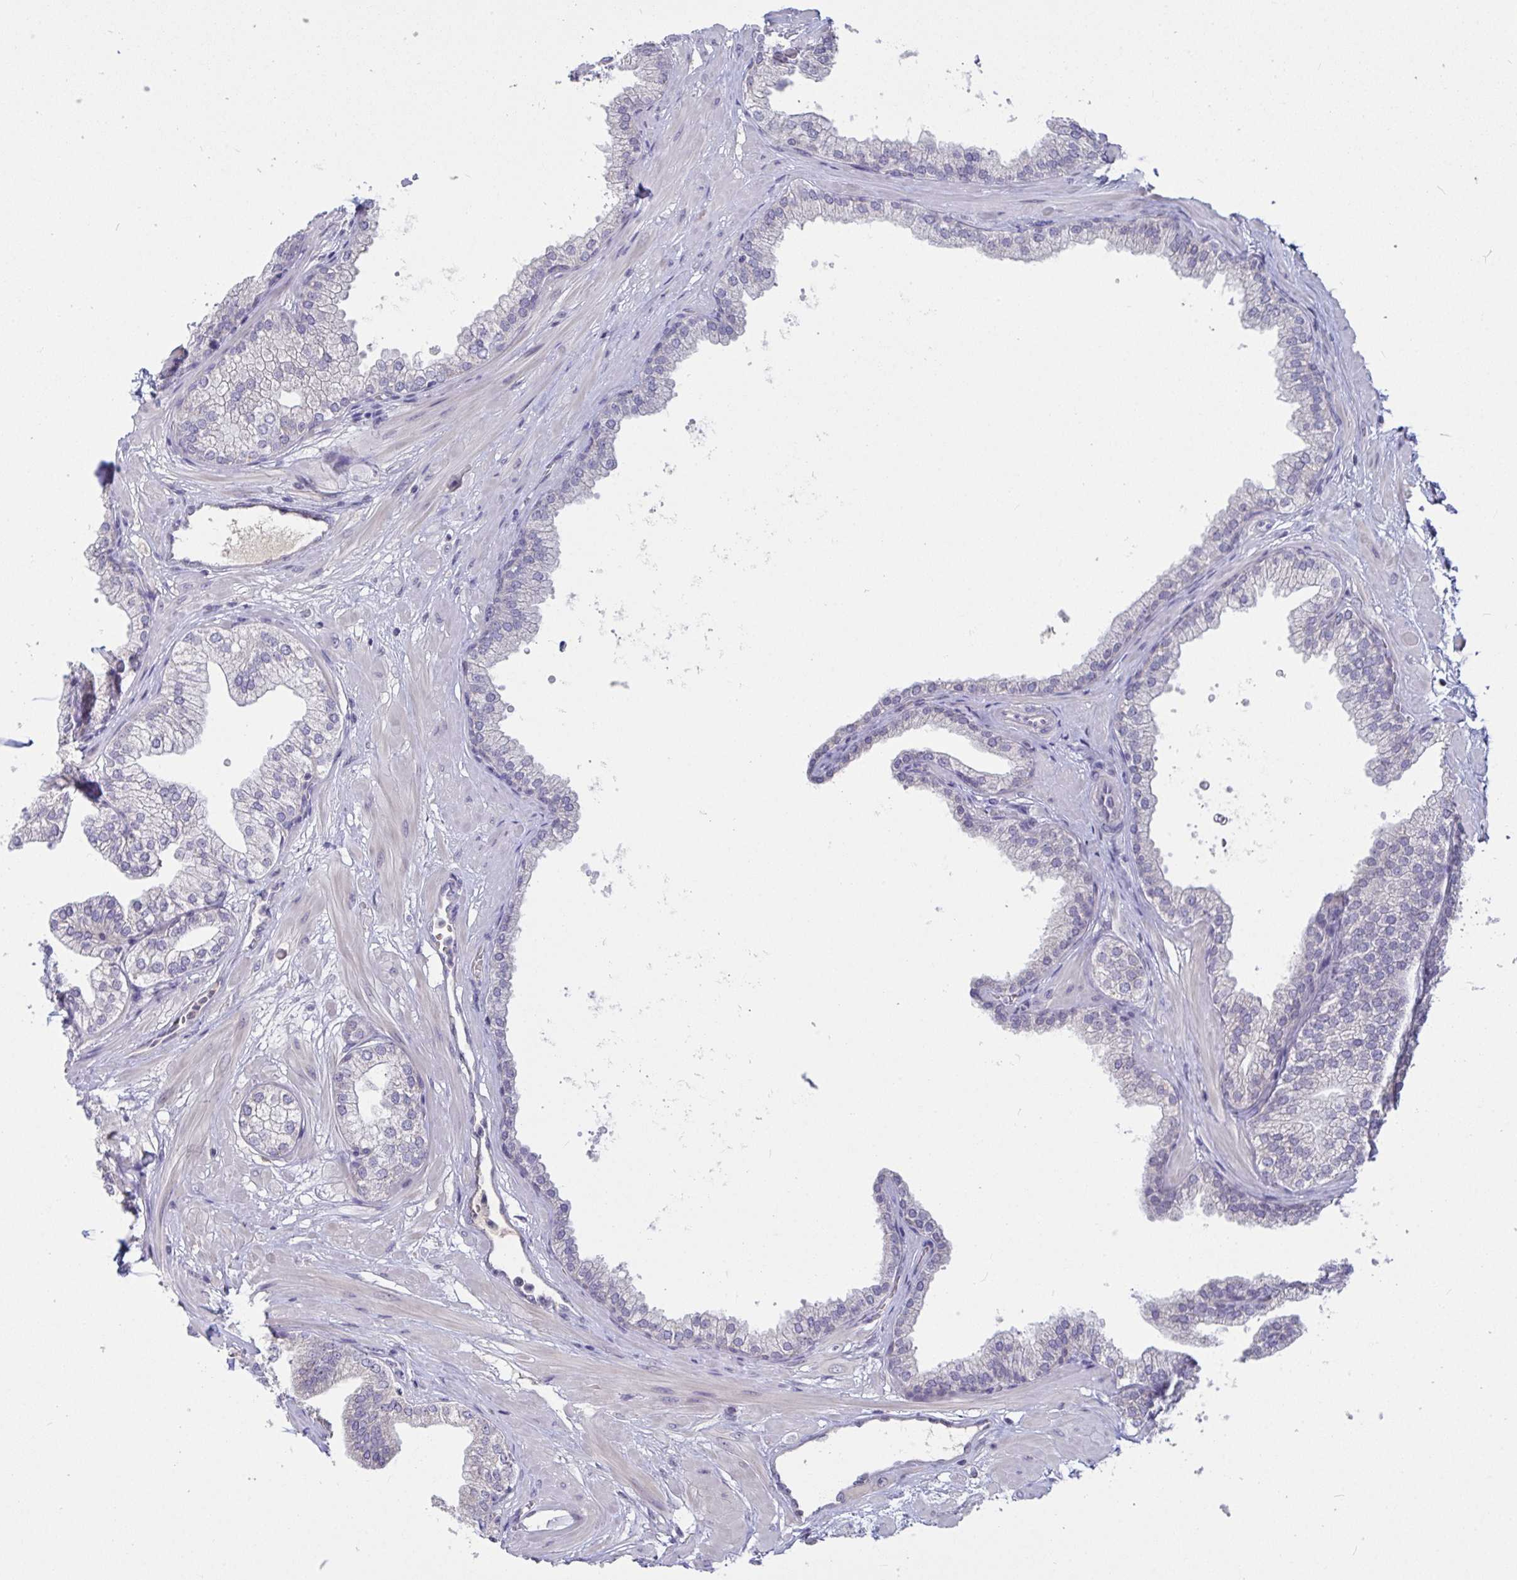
{"staining": {"intensity": "negative", "quantity": "none", "location": "none"}, "tissue": "prostate", "cell_type": "Glandular cells", "image_type": "normal", "snomed": [{"axis": "morphology", "description": "Normal tissue, NOS"}, {"axis": "topography", "description": "Prostate"}], "caption": "Photomicrograph shows no protein expression in glandular cells of benign prostate. (DAB immunohistochemistry, high magnification).", "gene": "MYC", "patient": {"sex": "male", "age": 37}}